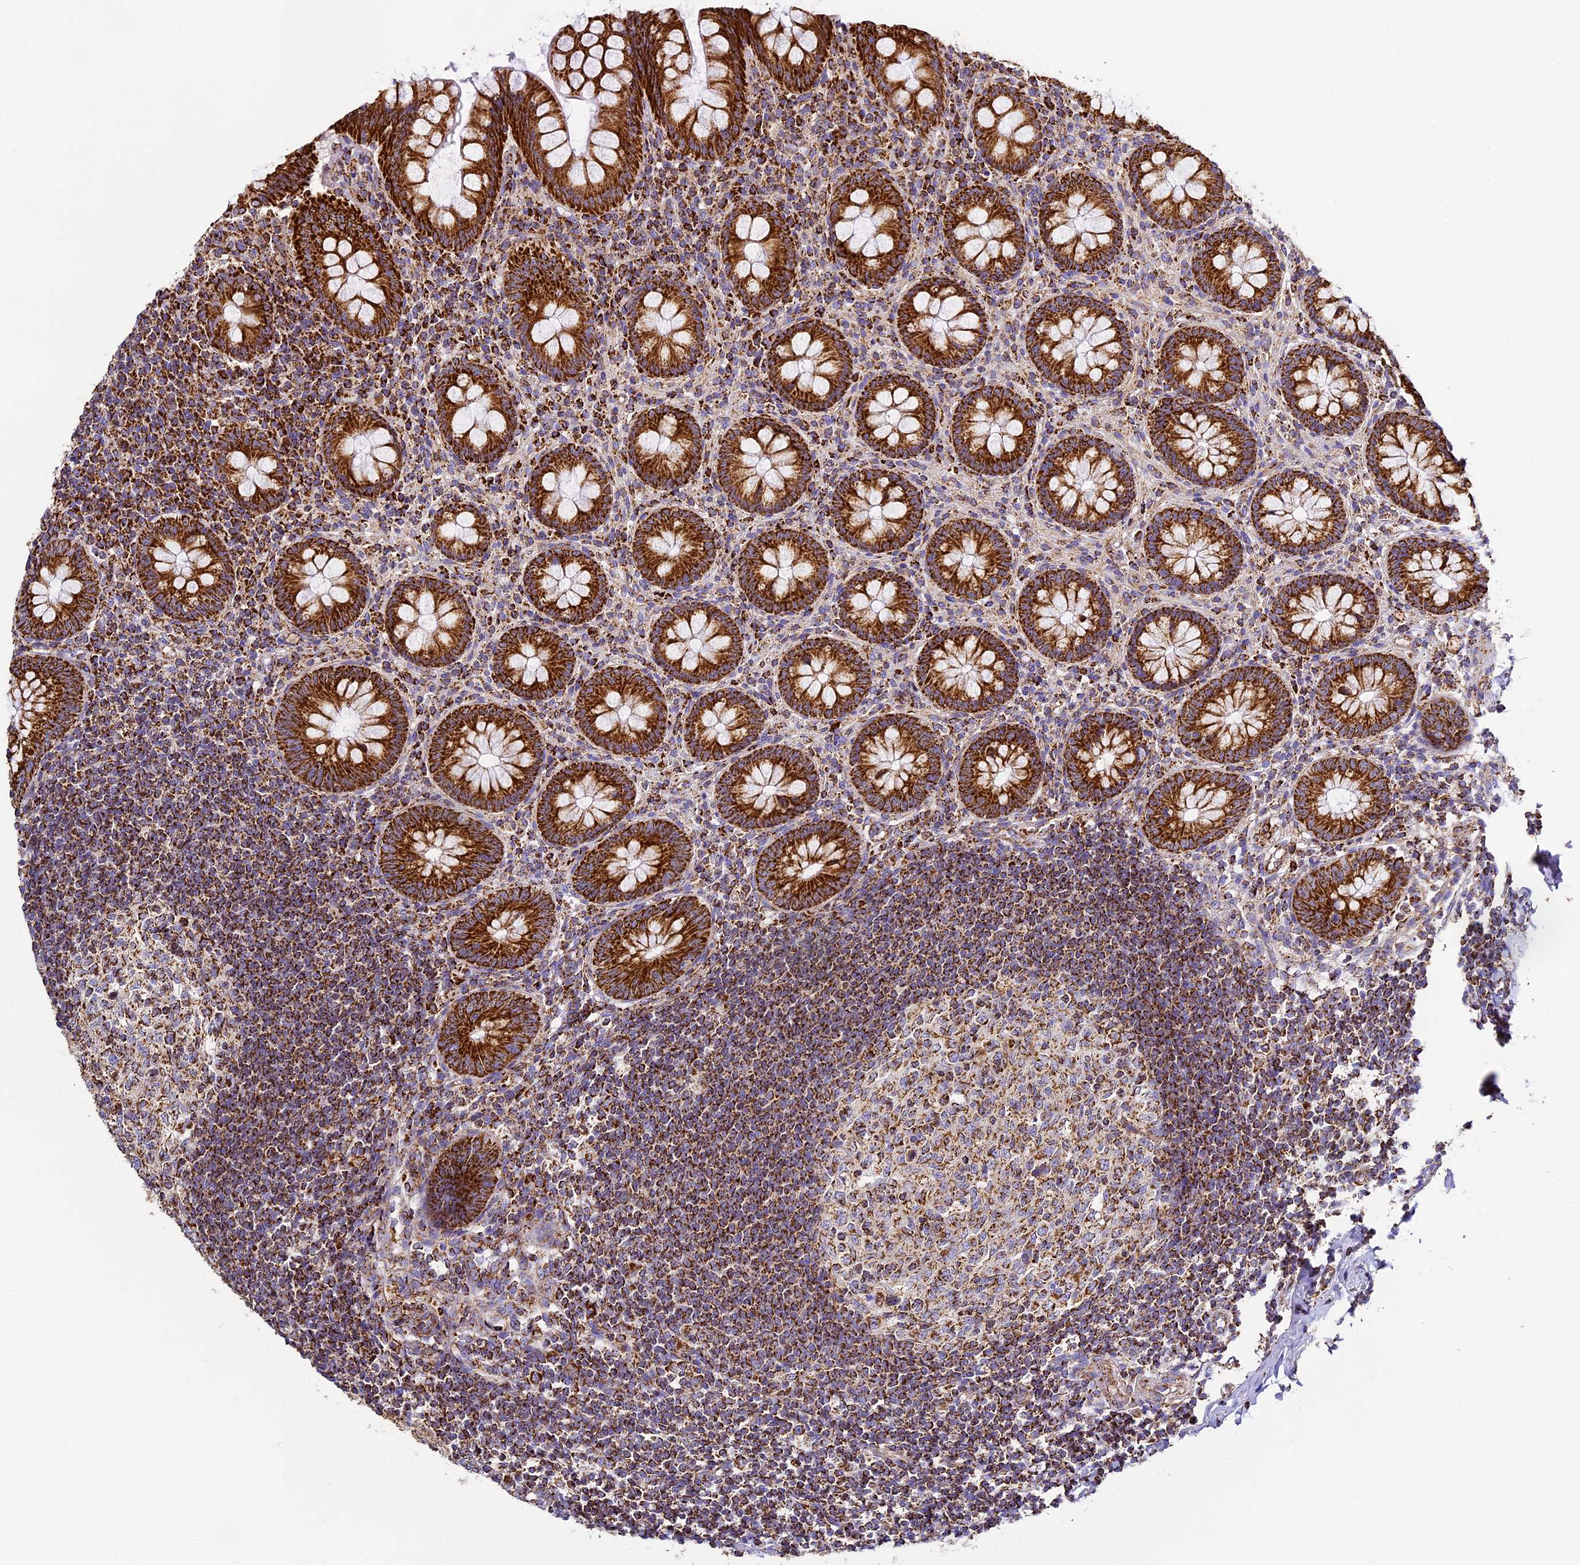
{"staining": {"intensity": "strong", "quantity": ">75%", "location": "cytoplasmic/membranous"}, "tissue": "appendix", "cell_type": "Glandular cells", "image_type": "normal", "snomed": [{"axis": "morphology", "description": "Normal tissue, NOS"}, {"axis": "topography", "description": "Appendix"}], "caption": "Strong cytoplasmic/membranous staining for a protein is present in approximately >75% of glandular cells of normal appendix using immunohistochemistry (IHC).", "gene": "STK17A", "patient": {"sex": "female", "age": 33}}